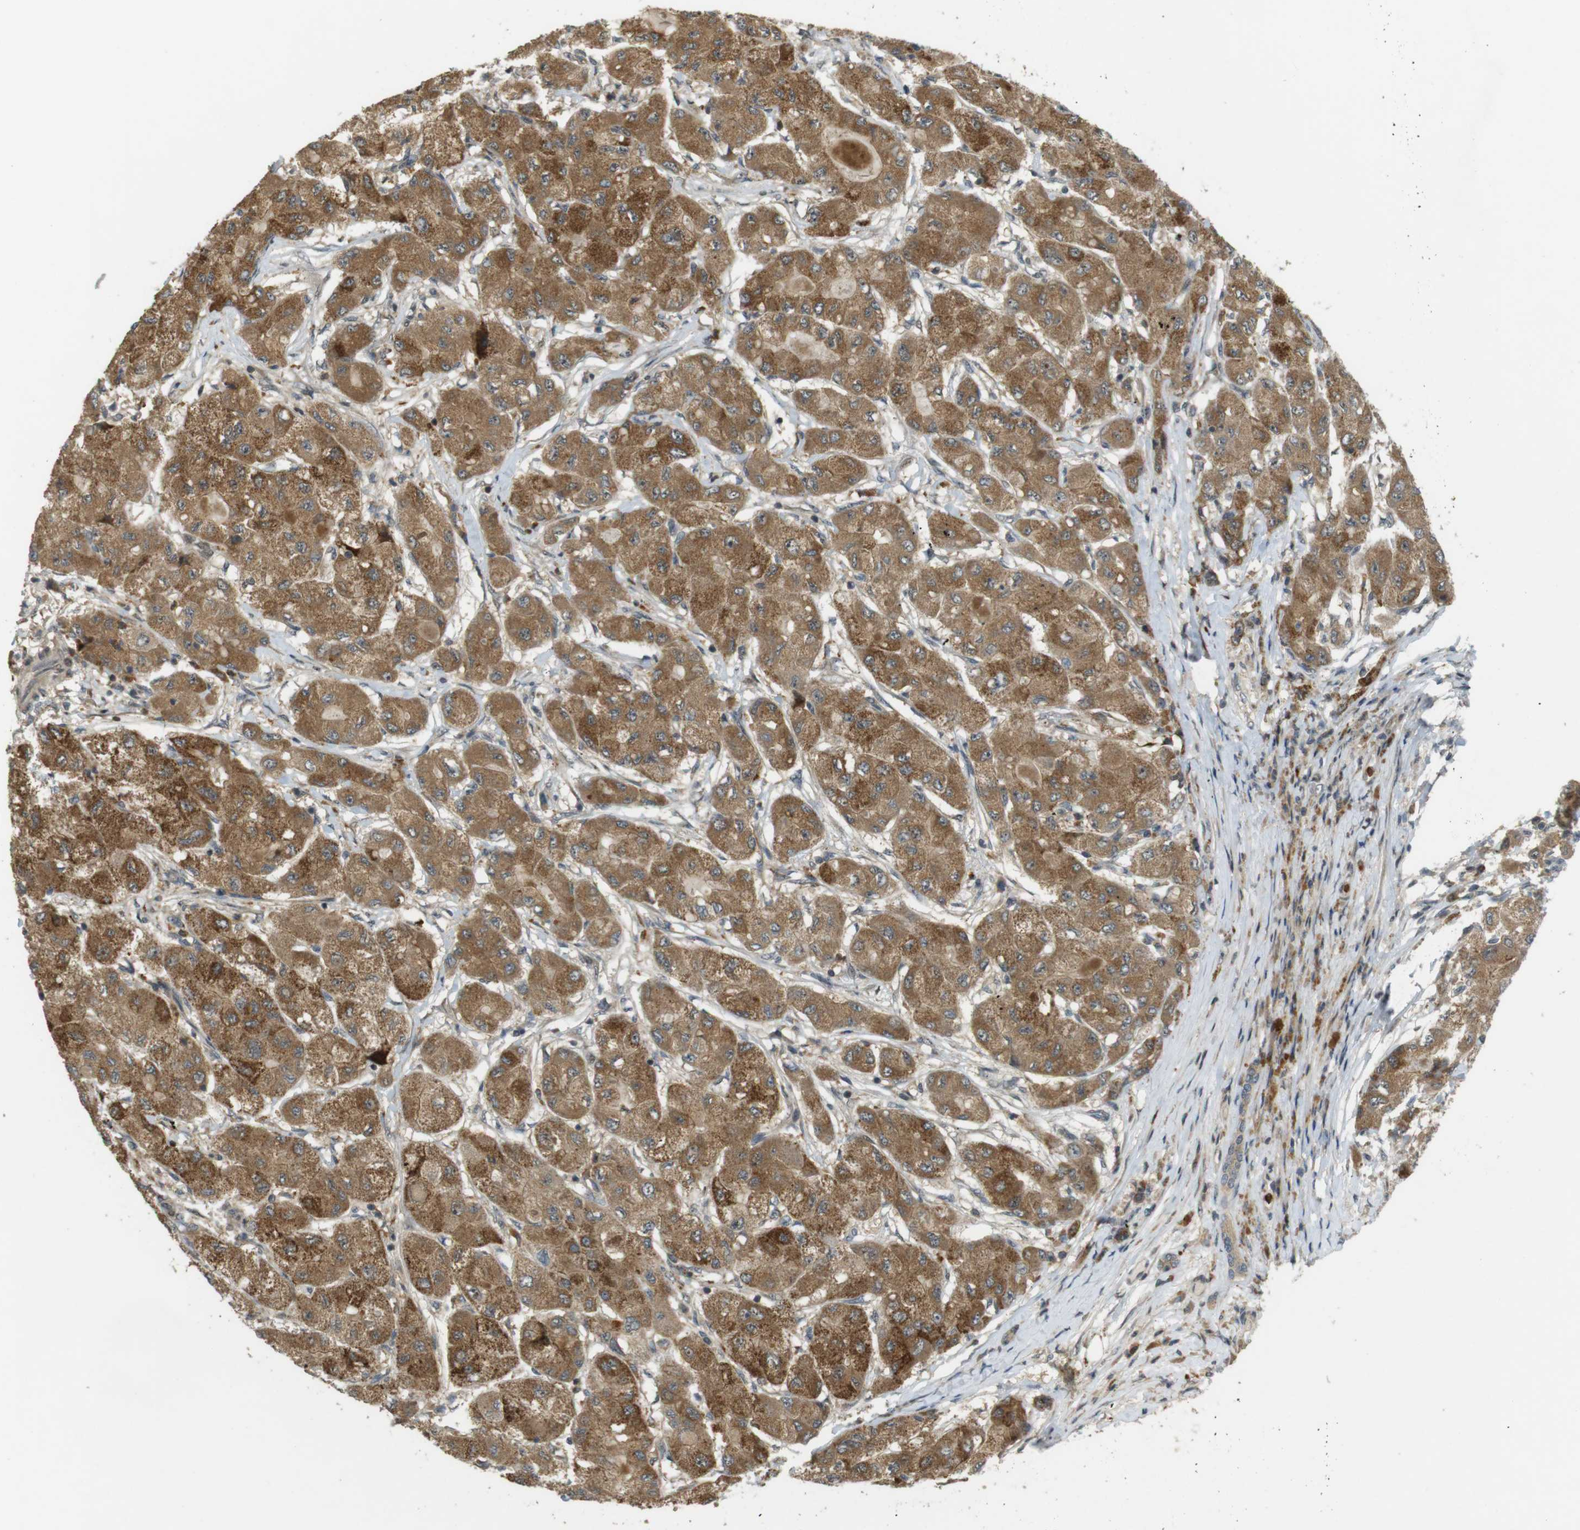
{"staining": {"intensity": "moderate", "quantity": ">75%", "location": "cytoplasmic/membranous"}, "tissue": "liver cancer", "cell_type": "Tumor cells", "image_type": "cancer", "snomed": [{"axis": "morphology", "description": "Carcinoma, Hepatocellular, NOS"}, {"axis": "topography", "description": "Liver"}], "caption": "Tumor cells display medium levels of moderate cytoplasmic/membranous expression in approximately >75% of cells in liver cancer (hepatocellular carcinoma).", "gene": "TMX3", "patient": {"sex": "male", "age": 80}}